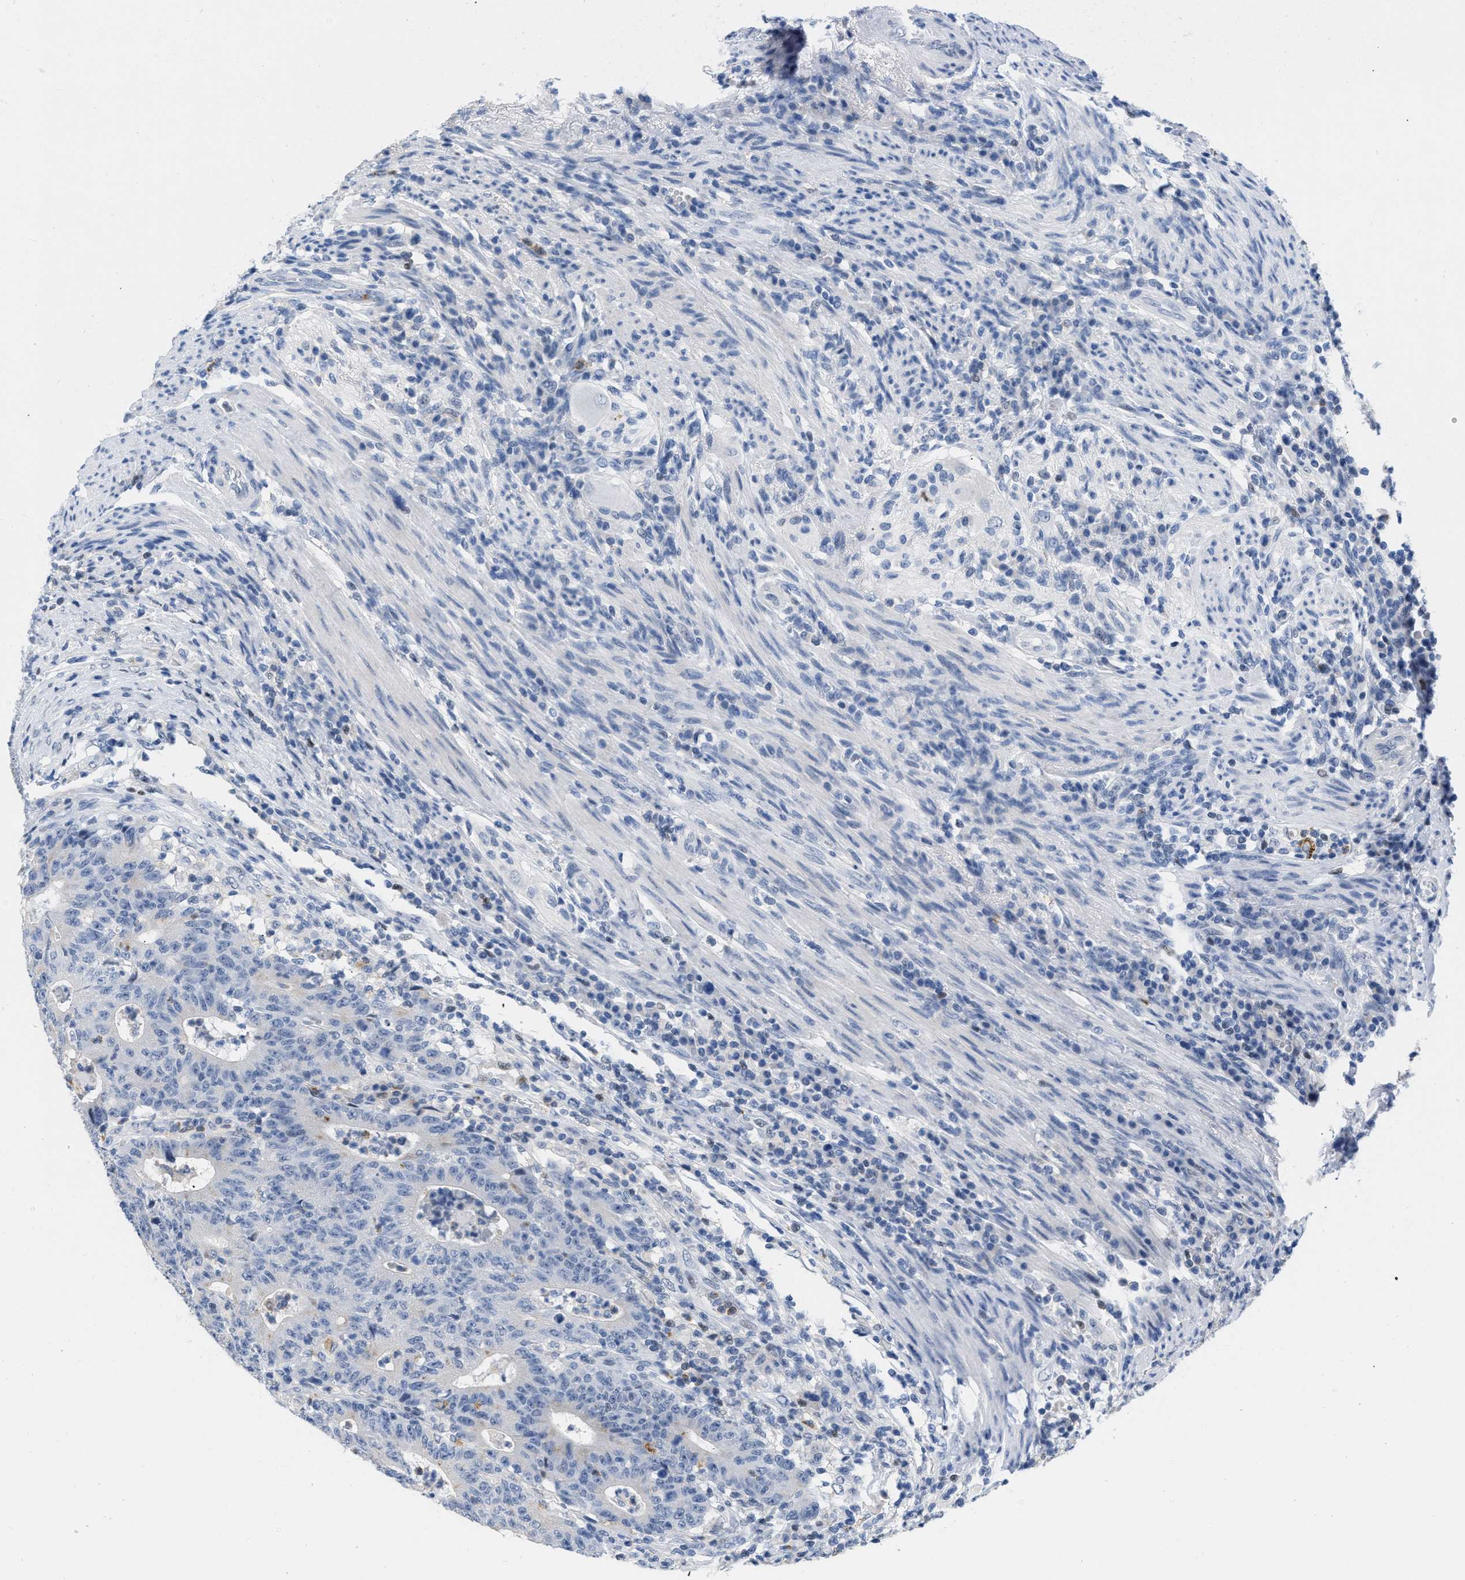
{"staining": {"intensity": "negative", "quantity": "none", "location": "none"}, "tissue": "colorectal cancer", "cell_type": "Tumor cells", "image_type": "cancer", "snomed": [{"axis": "morphology", "description": "Normal tissue, NOS"}, {"axis": "morphology", "description": "Adenocarcinoma, NOS"}, {"axis": "topography", "description": "Colon"}], "caption": "Colorectal cancer was stained to show a protein in brown. There is no significant staining in tumor cells. Nuclei are stained in blue.", "gene": "BOLL", "patient": {"sex": "female", "age": 75}}